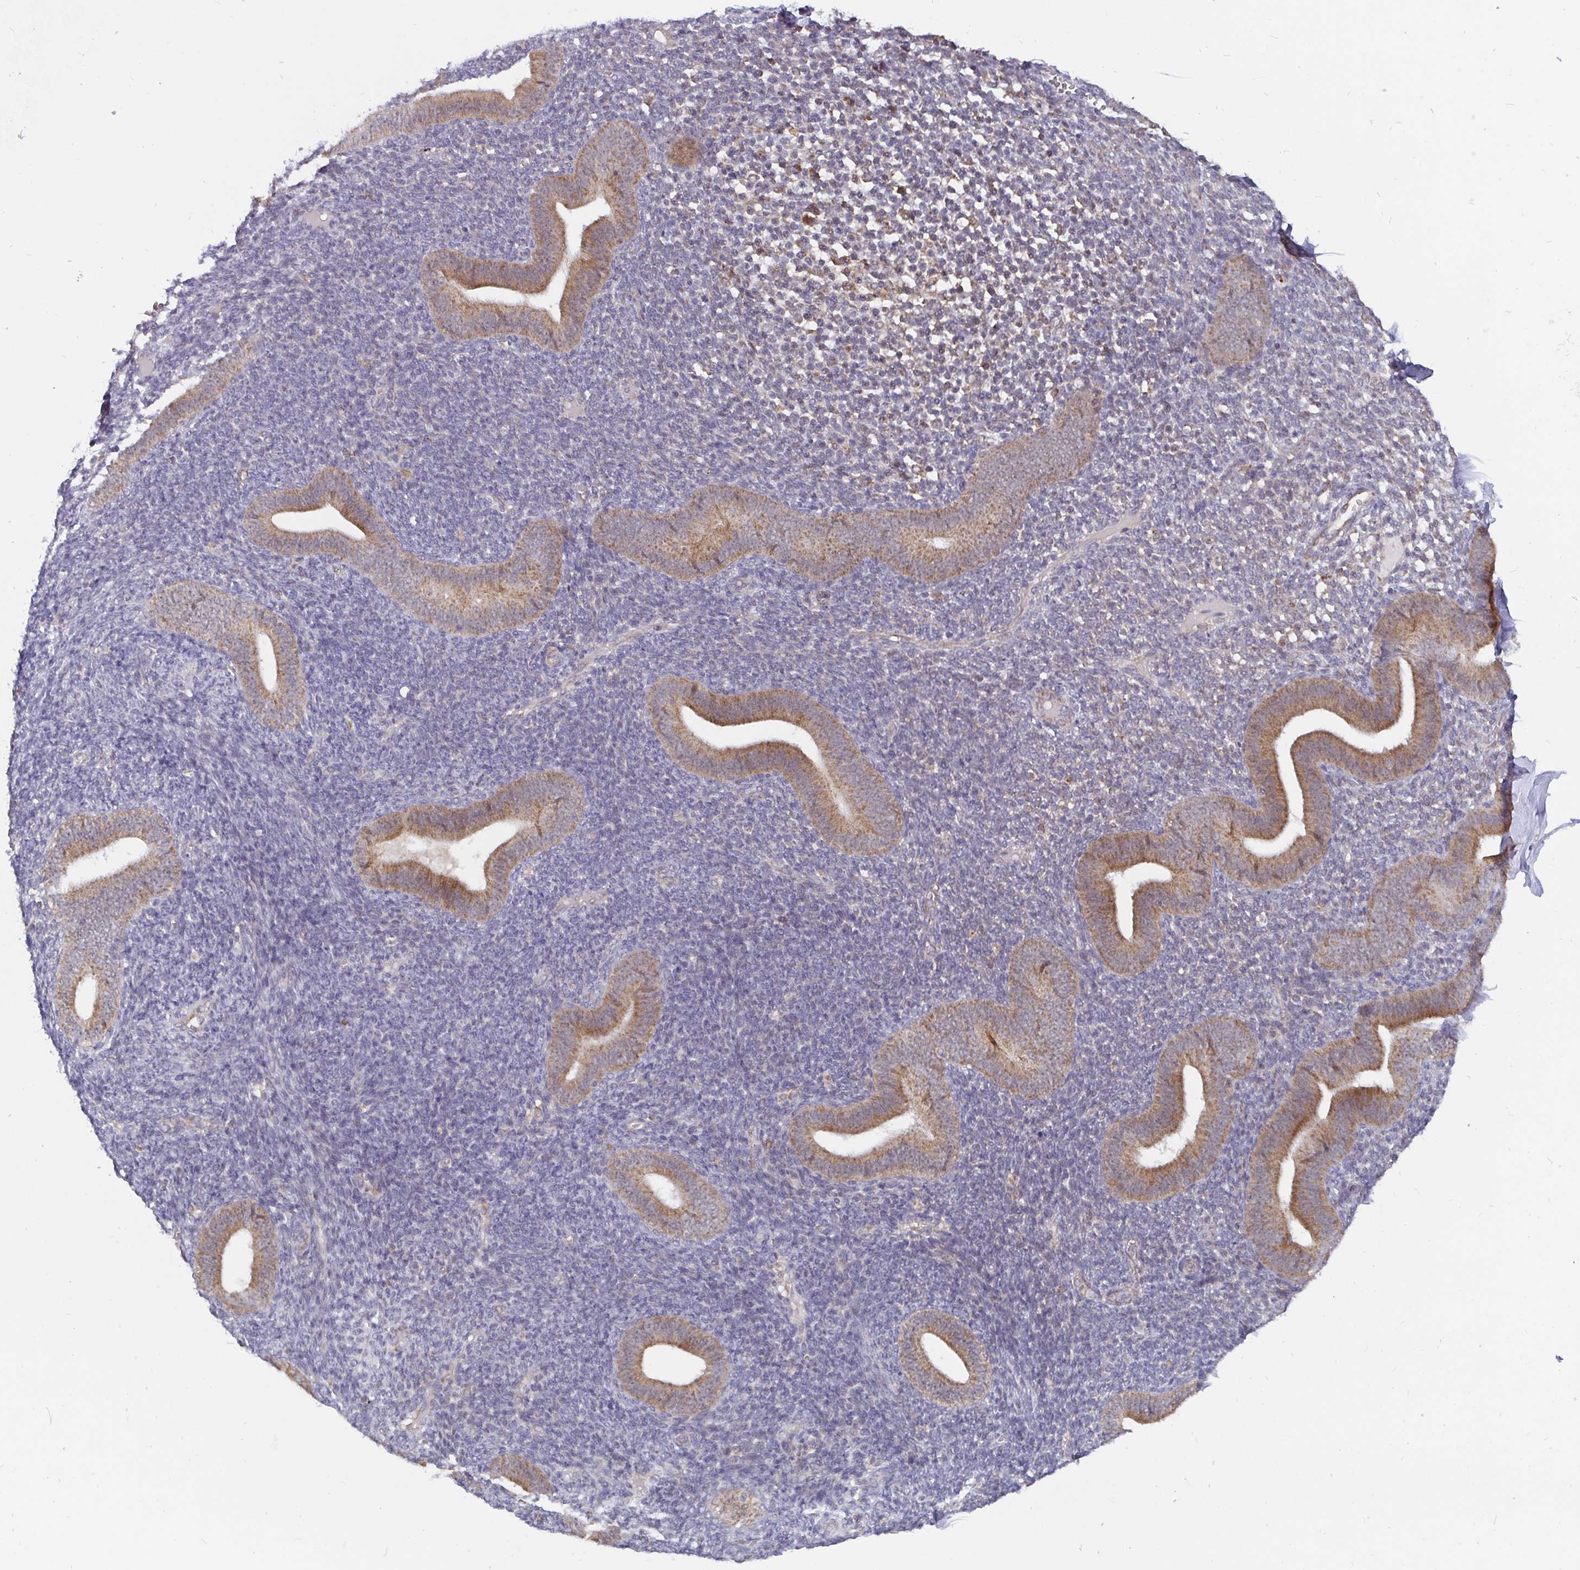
{"staining": {"intensity": "negative", "quantity": "none", "location": "none"}, "tissue": "endometrium", "cell_type": "Cells in endometrial stroma", "image_type": "normal", "snomed": [{"axis": "morphology", "description": "Normal tissue, NOS"}, {"axis": "topography", "description": "Endometrium"}], "caption": "IHC image of benign endometrium: endometrium stained with DAB (3,3'-diaminobenzidine) exhibits no significant protein expression in cells in endometrial stroma.", "gene": "PDF", "patient": {"sex": "female", "age": 25}}